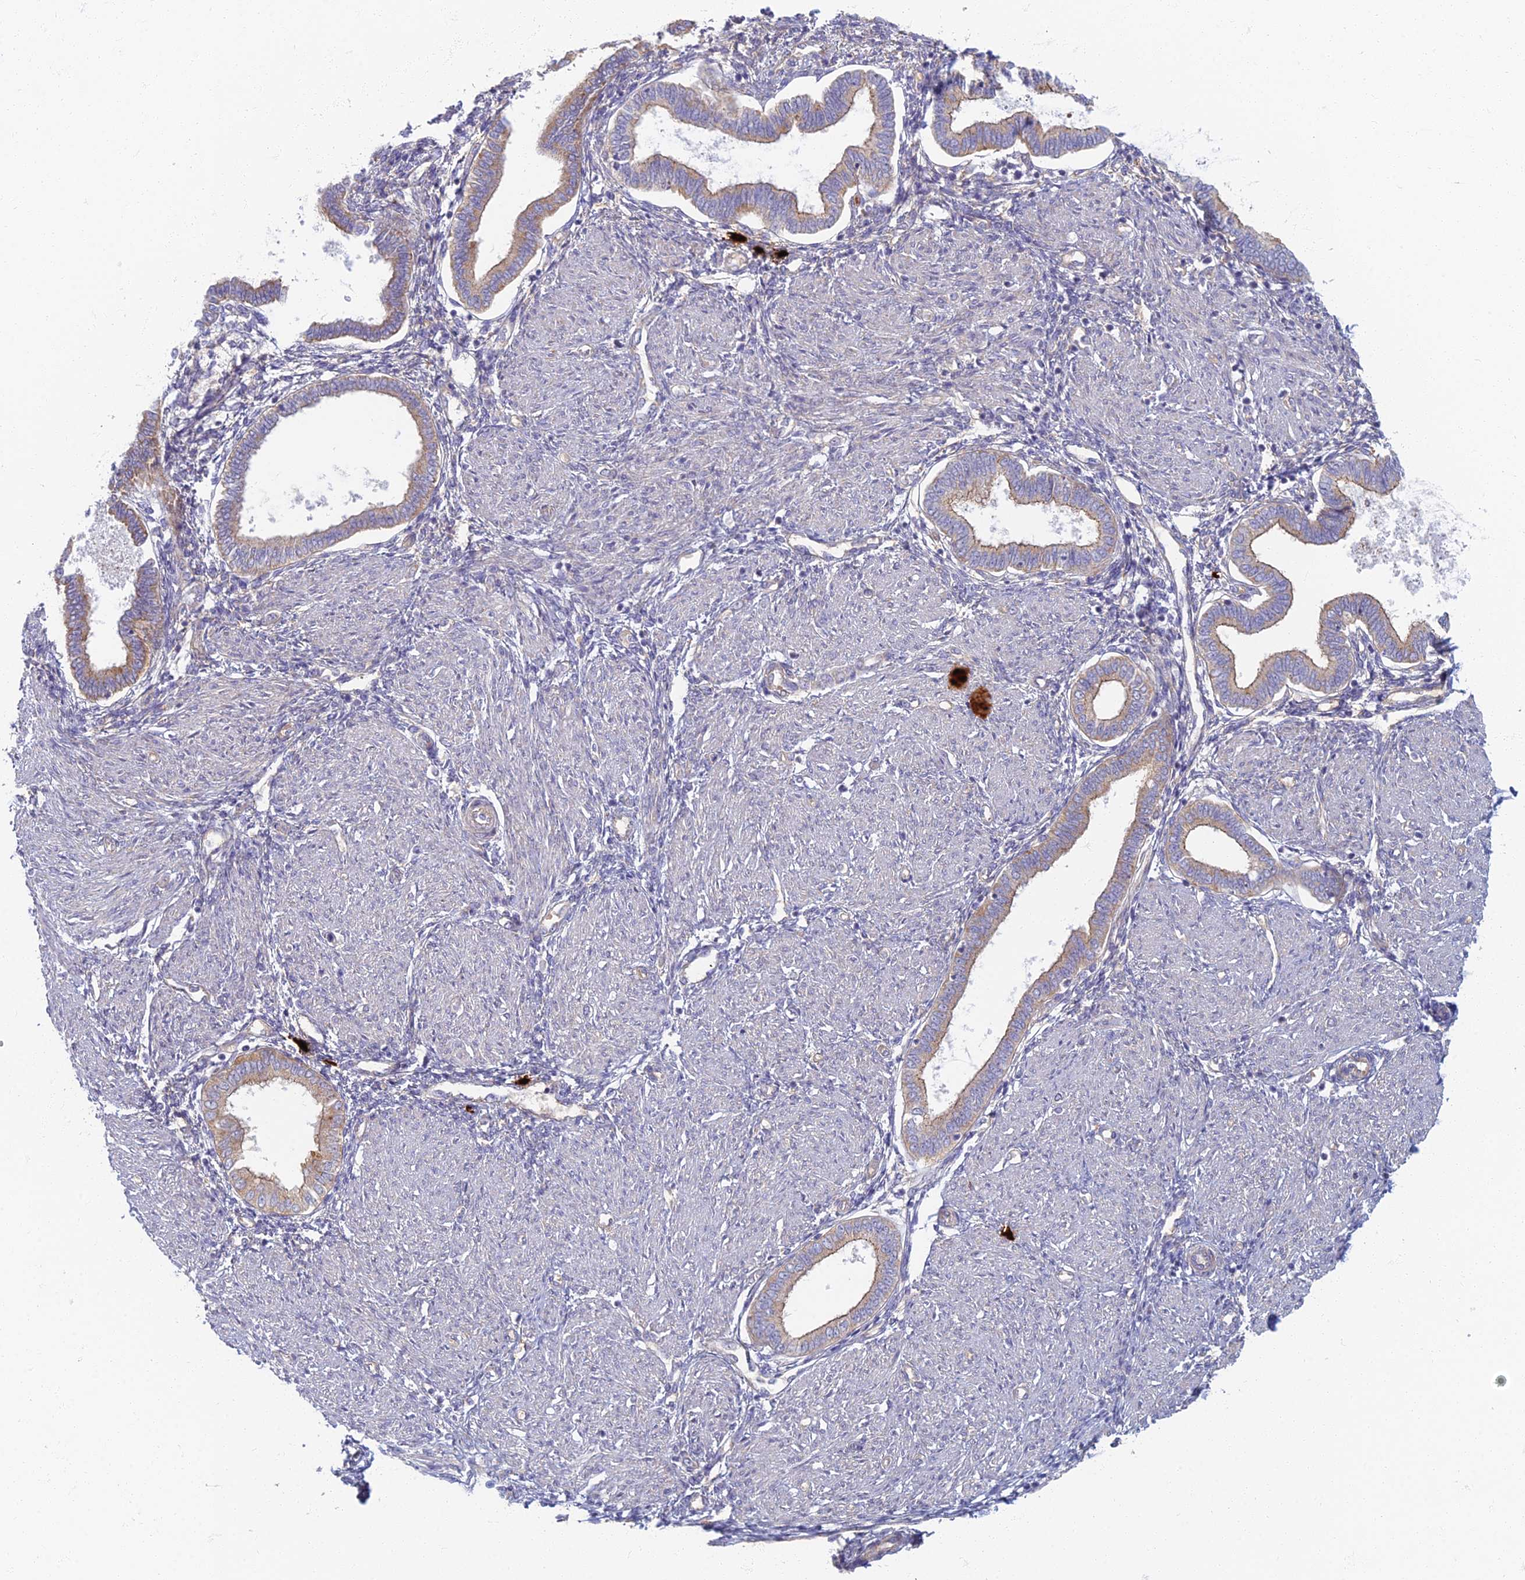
{"staining": {"intensity": "moderate", "quantity": "<25%", "location": "cytoplasmic/membranous"}, "tissue": "endometrium", "cell_type": "Cells in endometrial stroma", "image_type": "normal", "snomed": [{"axis": "morphology", "description": "Normal tissue, NOS"}, {"axis": "topography", "description": "Endometrium"}], "caption": "Immunohistochemical staining of normal endometrium shows low levels of moderate cytoplasmic/membranous positivity in approximately <25% of cells in endometrial stroma. (IHC, brightfield microscopy, high magnification).", "gene": "PROX2", "patient": {"sex": "female", "age": 53}}